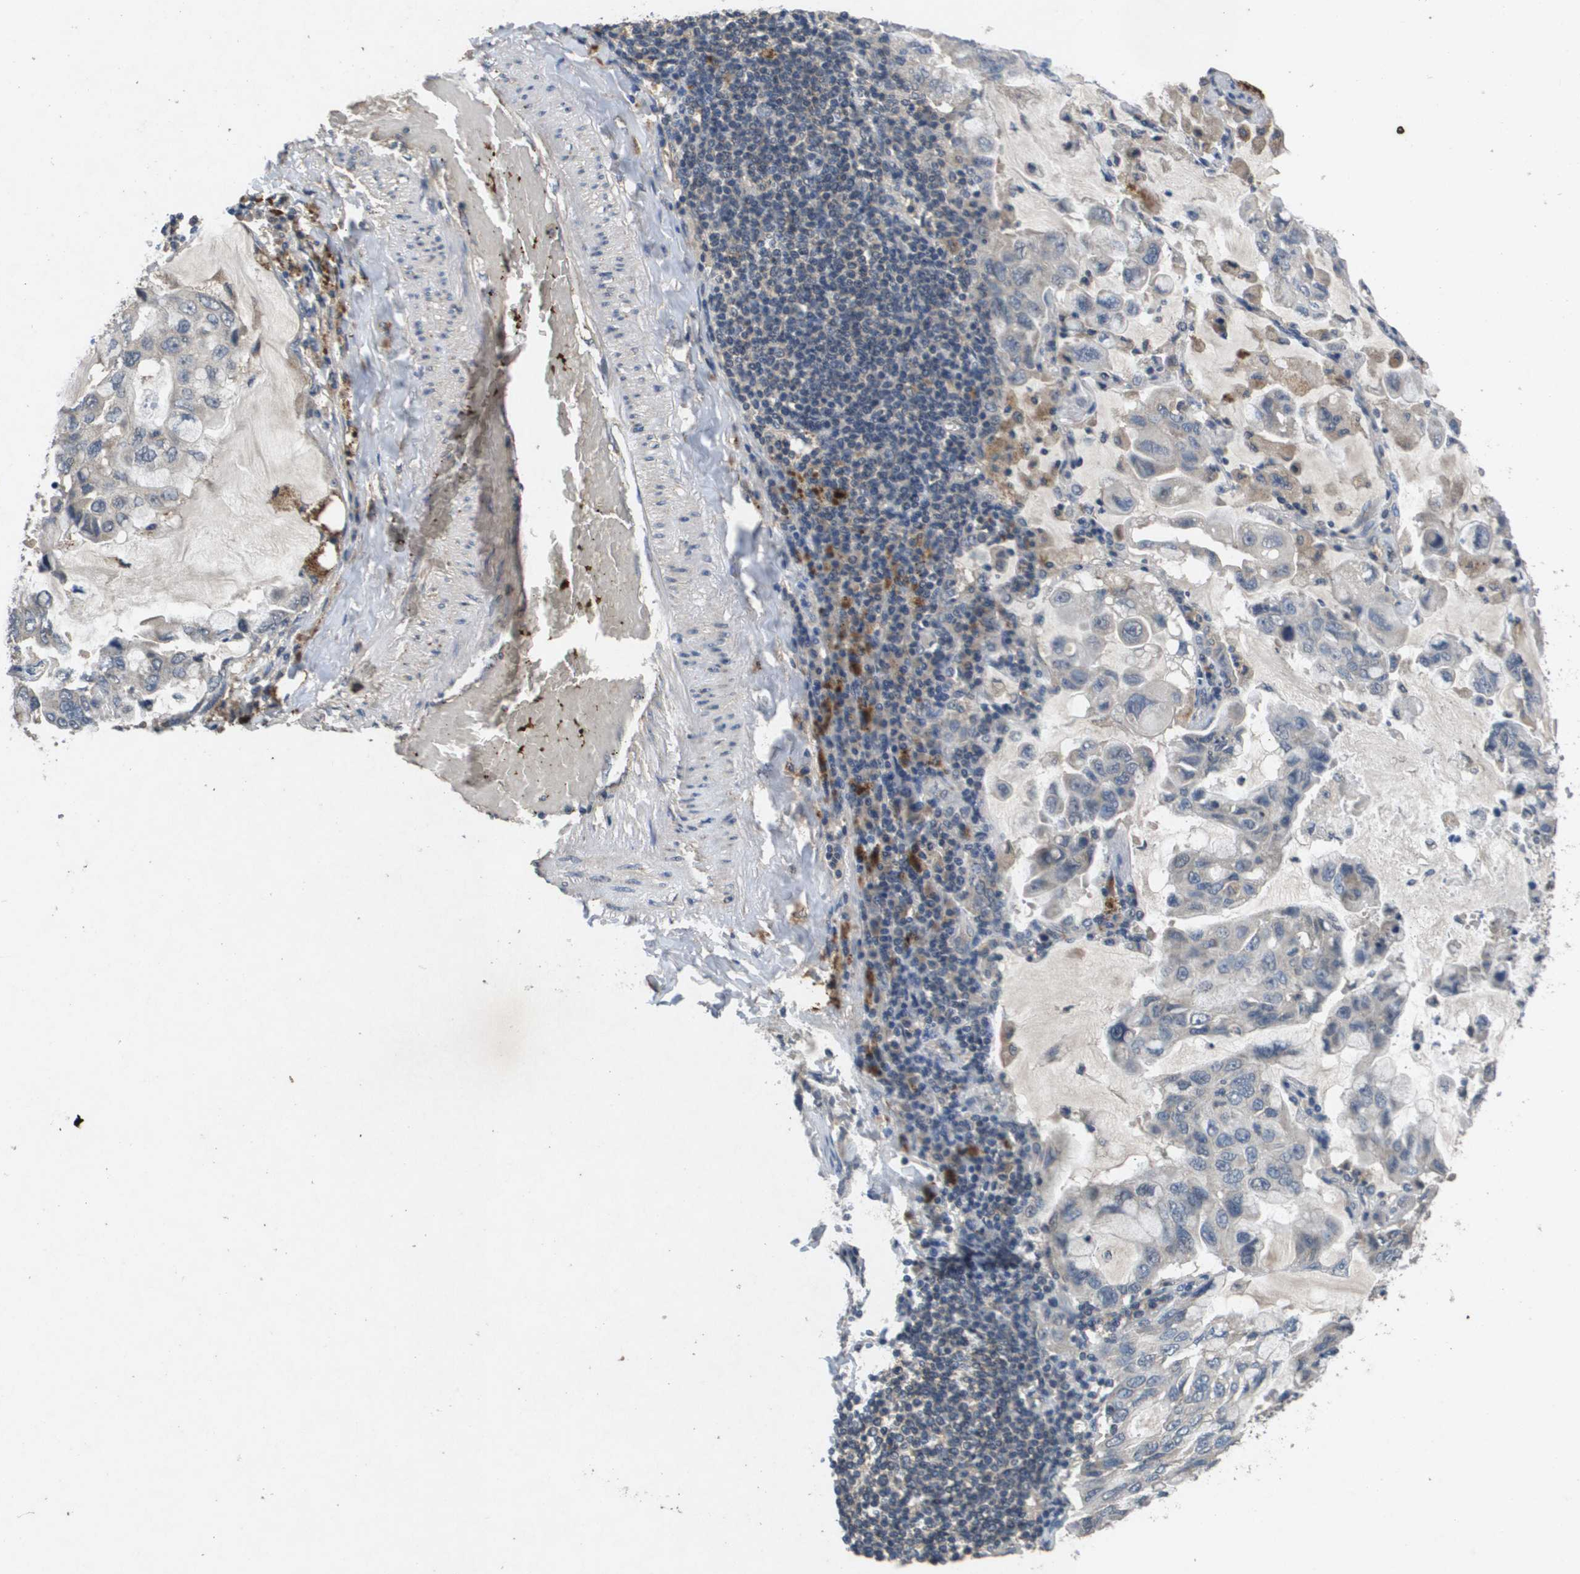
{"staining": {"intensity": "negative", "quantity": "none", "location": "none"}, "tissue": "lung cancer", "cell_type": "Tumor cells", "image_type": "cancer", "snomed": [{"axis": "morphology", "description": "Adenocarcinoma, NOS"}, {"axis": "topography", "description": "Lung"}], "caption": "Immunohistochemistry image of neoplastic tissue: lung cancer stained with DAB (3,3'-diaminobenzidine) demonstrates no significant protein staining in tumor cells.", "gene": "PROC", "patient": {"sex": "male", "age": 64}}